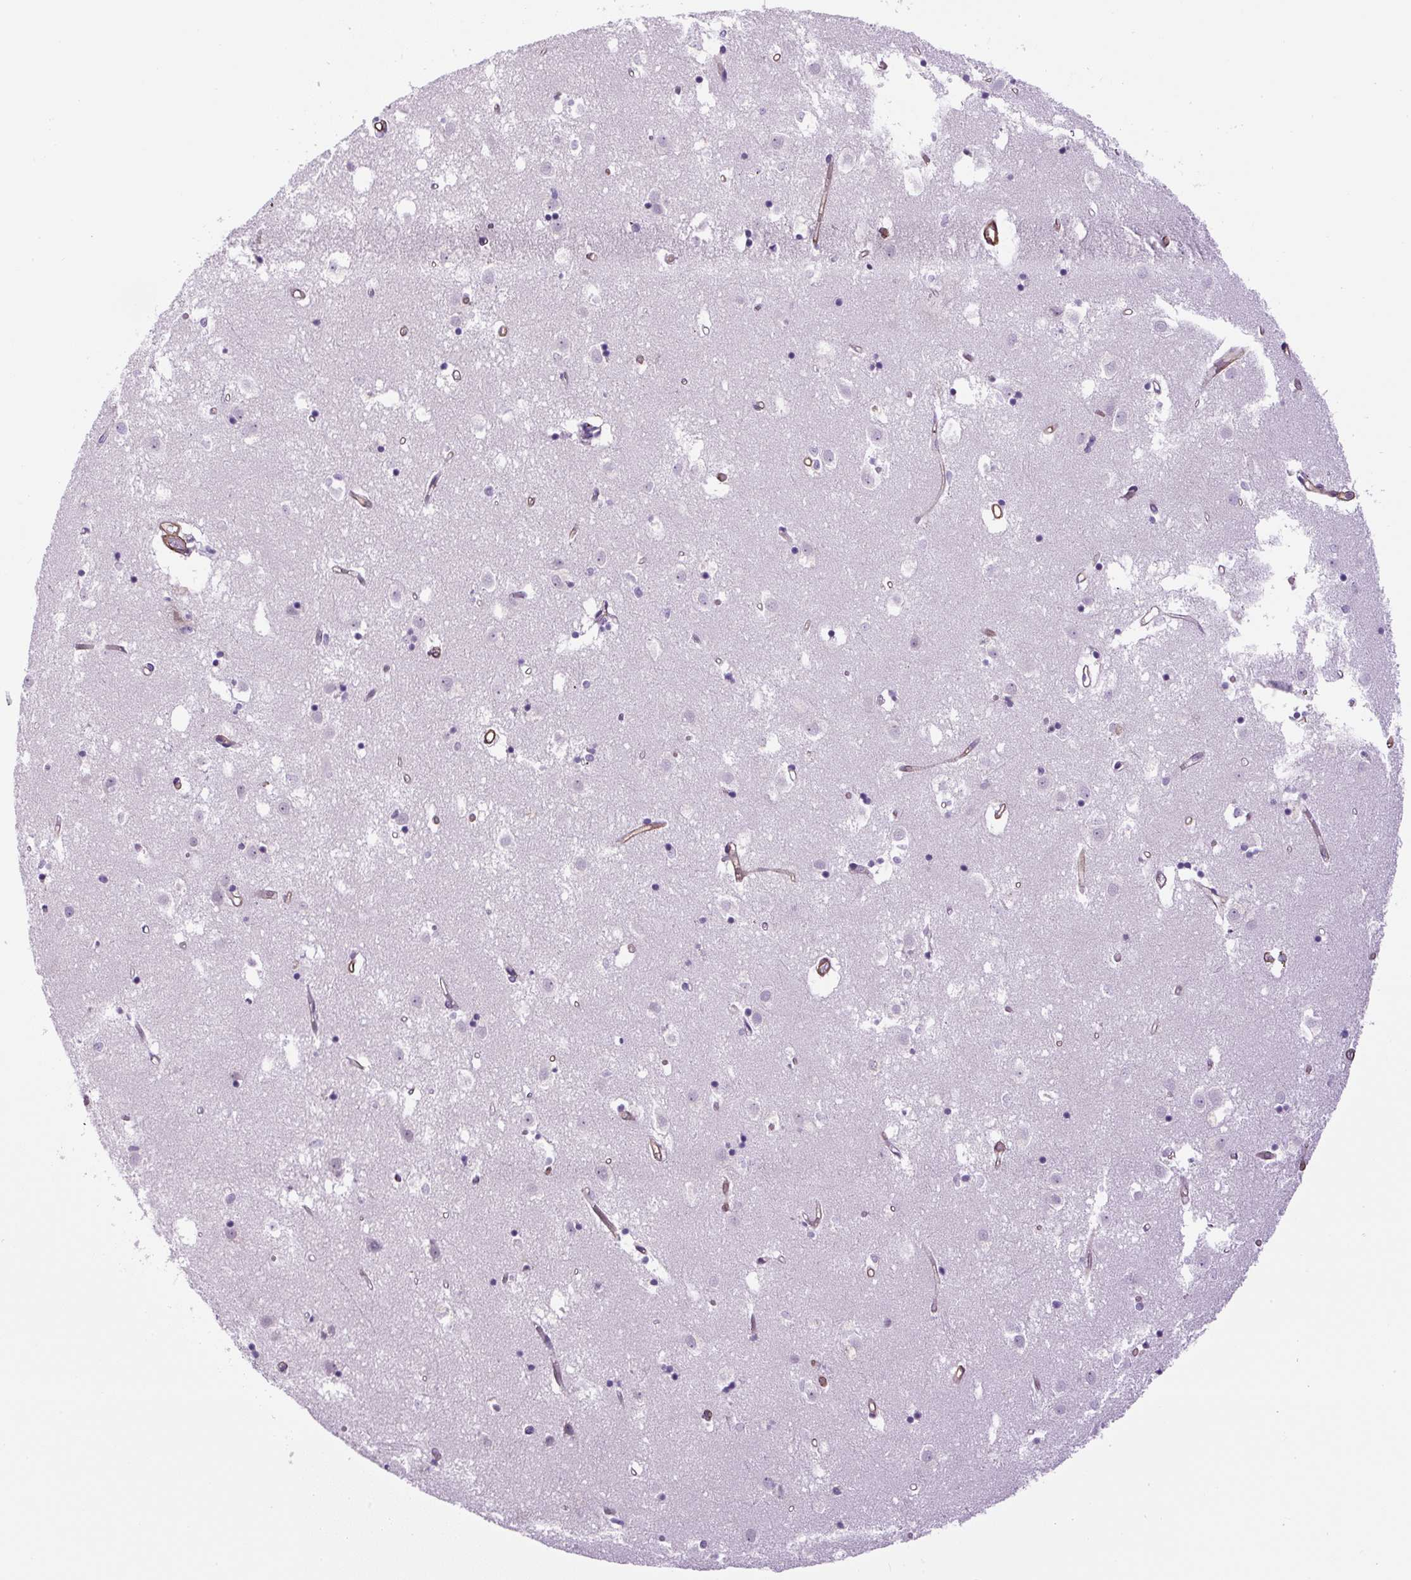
{"staining": {"intensity": "negative", "quantity": "none", "location": "none"}, "tissue": "caudate", "cell_type": "Glial cells", "image_type": "normal", "snomed": [{"axis": "morphology", "description": "Normal tissue, NOS"}, {"axis": "topography", "description": "Lateral ventricle wall"}], "caption": "Caudate was stained to show a protein in brown. There is no significant positivity in glial cells. (DAB (3,3'-diaminobenzidine) immunohistochemistry visualized using brightfield microscopy, high magnification).", "gene": "B3GALT5", "patient": {"sex": "male", "age": 70}}